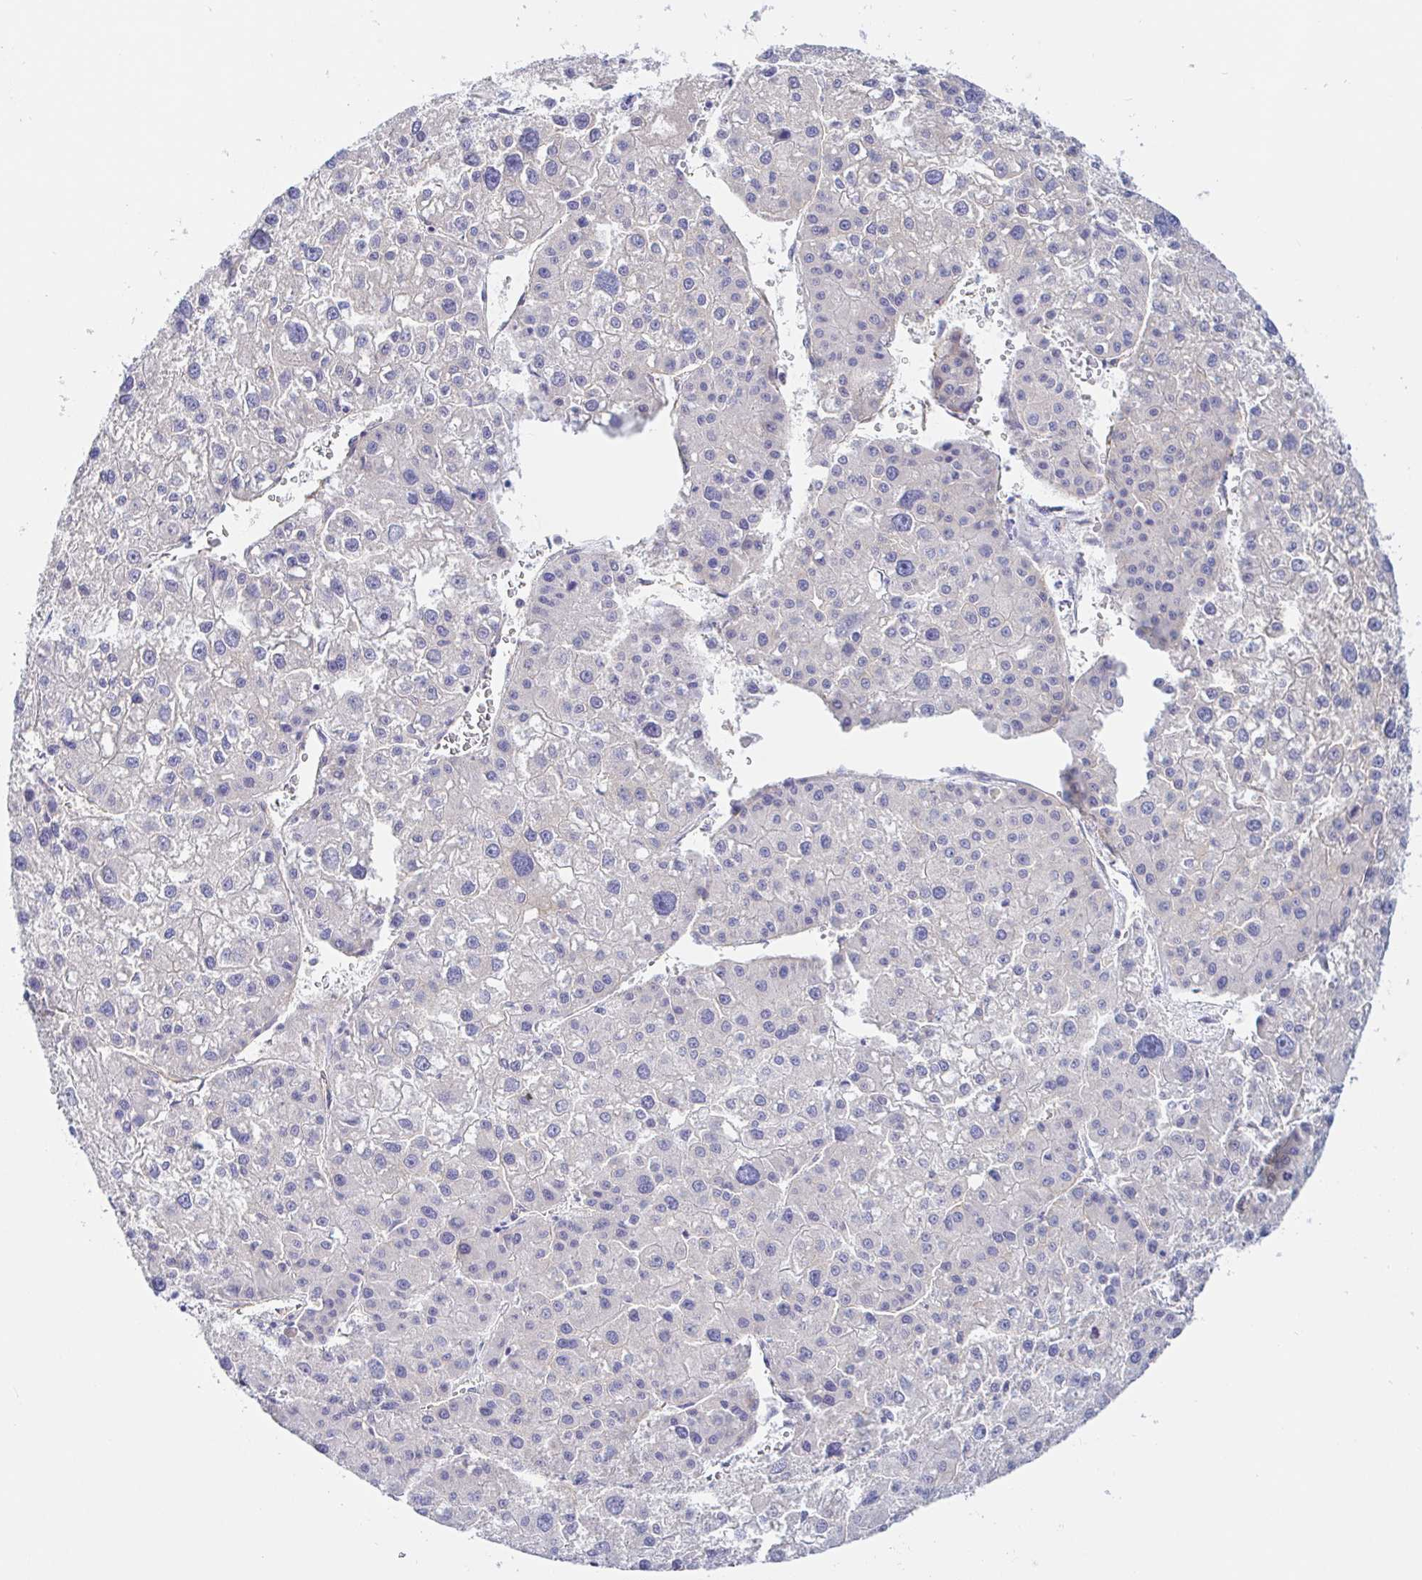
{"staining": {"intensity": "negative", "quantity": "none", "location": "none"}, "tissue": "liver cancer", "cell_type": "Tumor cells", "image_type": "cancer", "snomed": [{"axis": "morphology", "description": "Carcinoma, Hepatocellular, NOS"}, {"axis": "topography", "description": "Liver"}], "caption": "Human liver hepatocellular carcinoma stained for a protein using IHC shows no expression in tumor cells.", "gene": "ARL4D", "patient": {"sex": "male", "age": 73}}